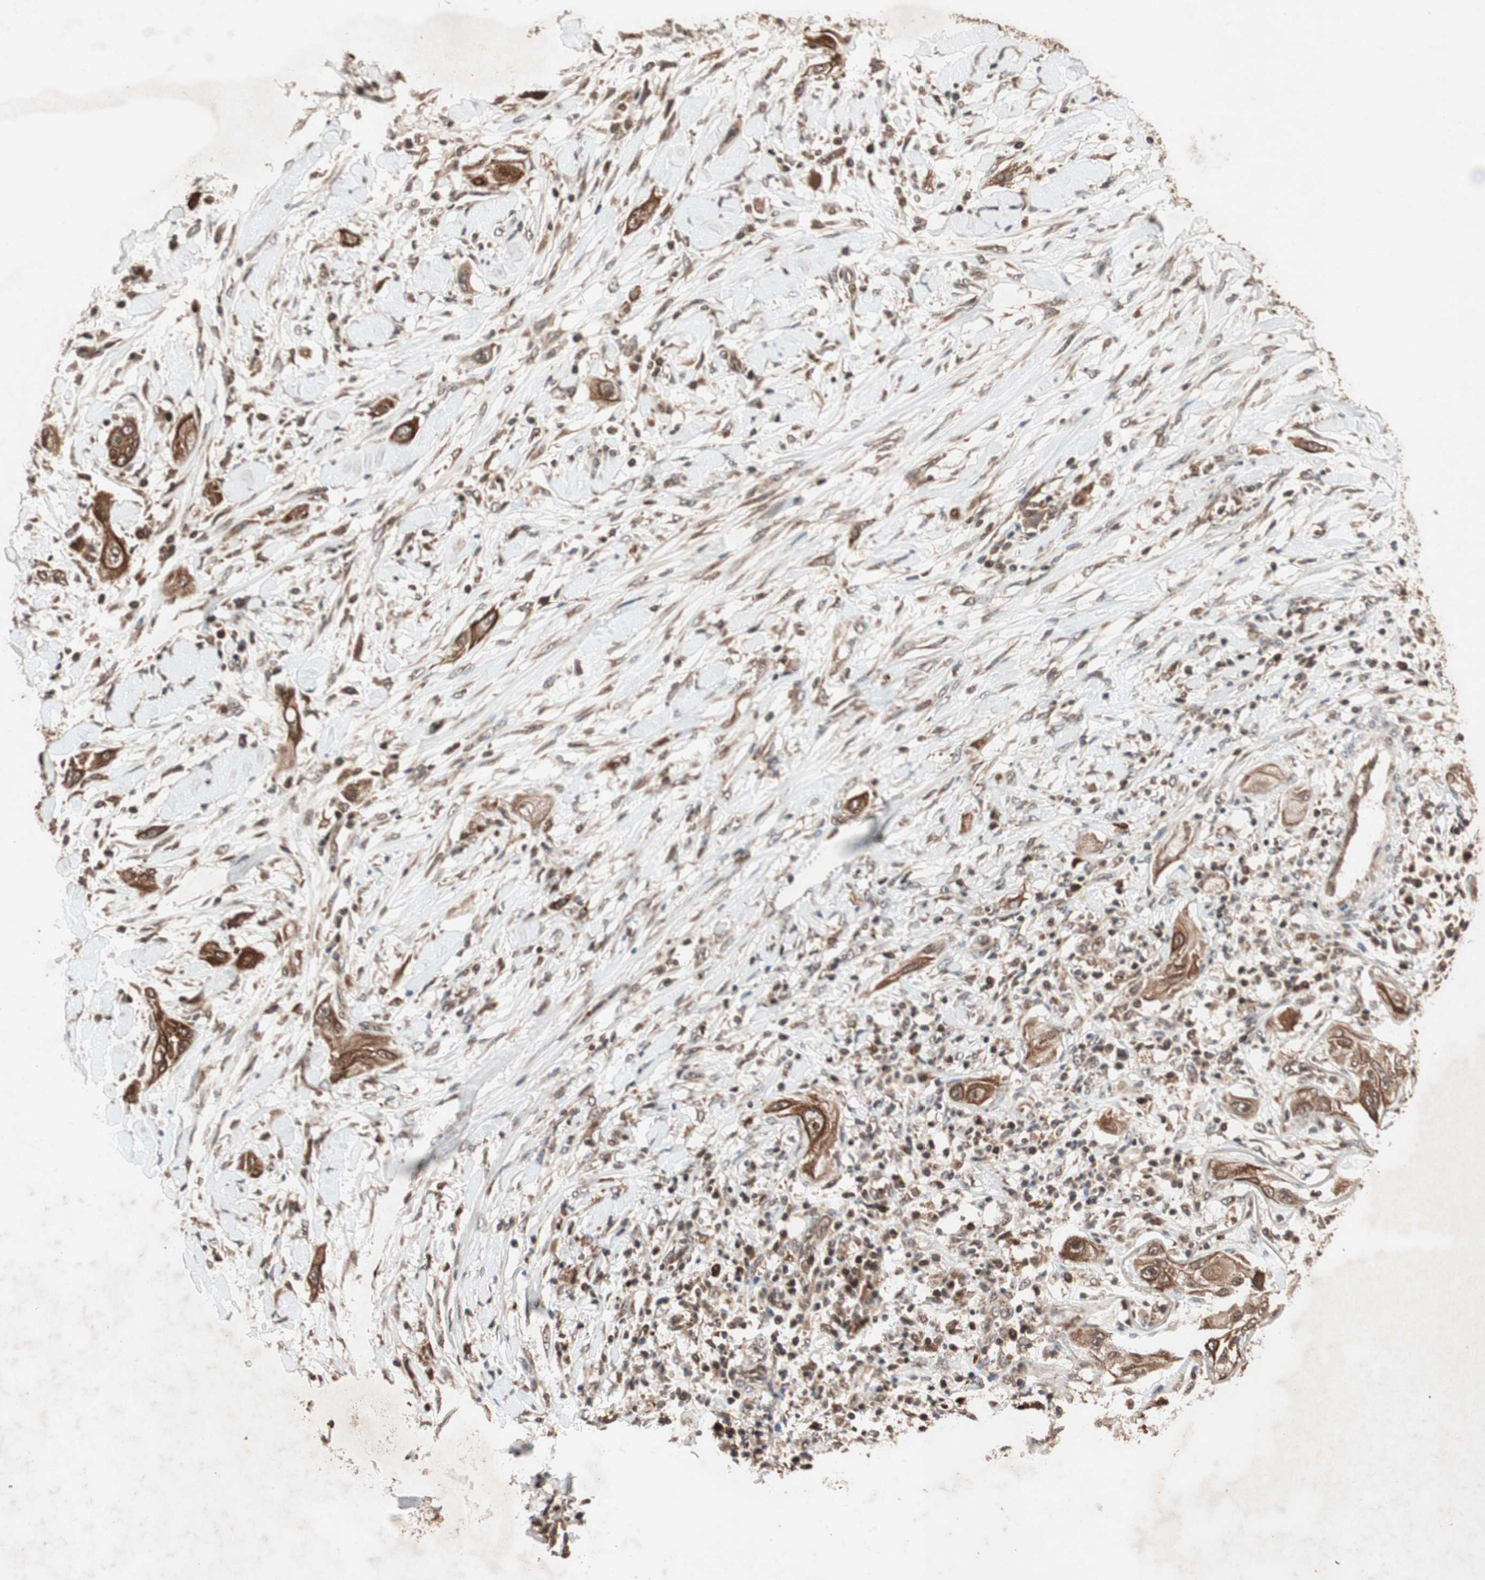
{"staining": {"intensity": "strong", "quantity": ">75%", "location": "cytoplasmic/membranous"}, "tissue": "lung cancer", "cell_type": "Tumor cells", "image_type": "cancer", "snomed": [{"axis": "morphology", "description": "Squamous cell carcinoma, NOS"}, {"axis": "topography", "description": "Lung"}], "caption": "Tumor cells show high levels of strong cytoplasmic/membranous staining in approximately >75% of cells in human lung cancer.", "gene": "RAB1A", "patient": {"sex": "female", "age": 47}}